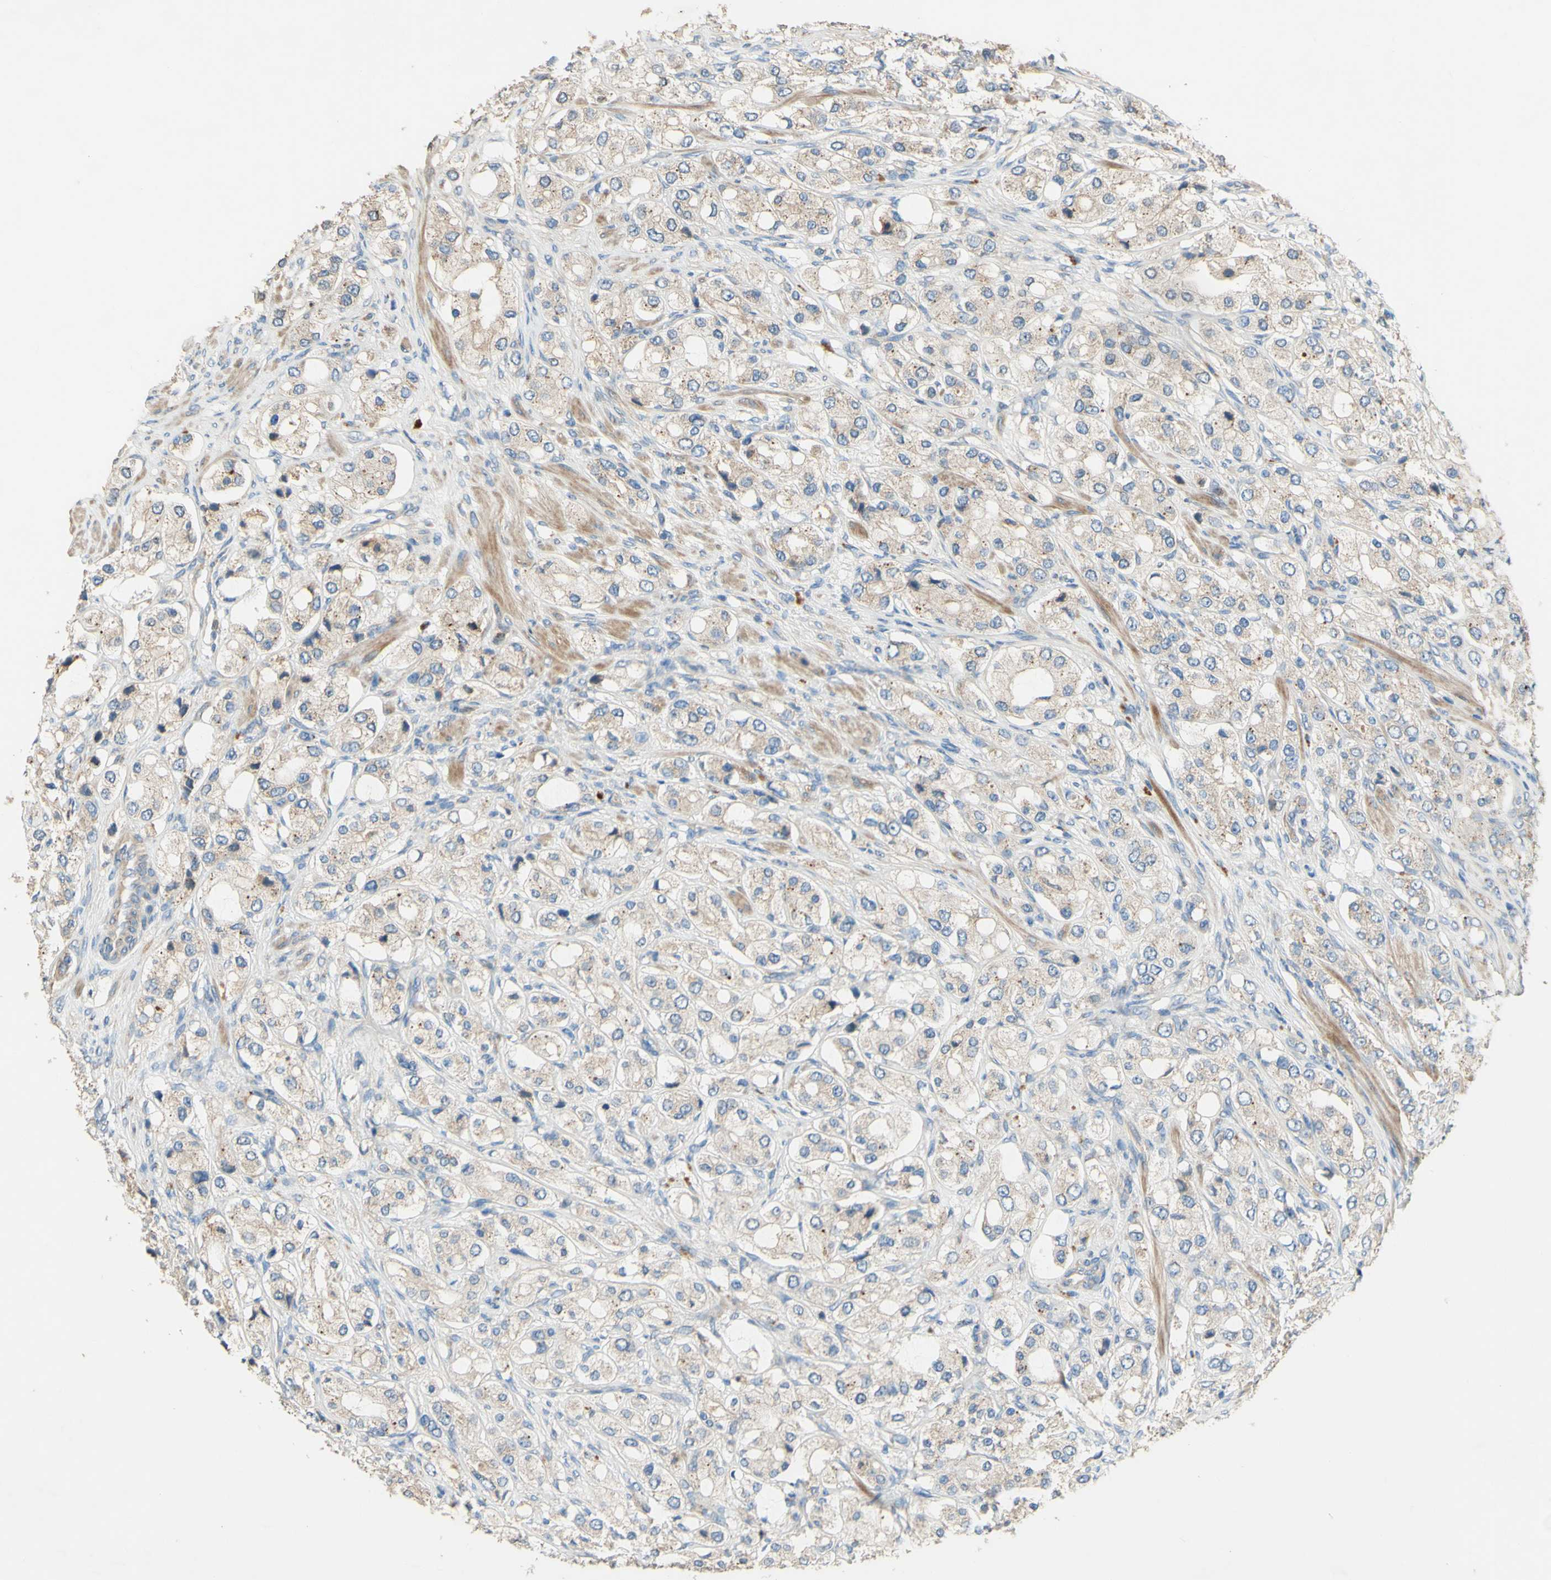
{"staining": {"intensity": "weak", "quantity": "25%-75%", "location": "cytoplasmic/membranous"}, "tissue": "prostate cancer", "cell_type": "Tumor cells", "image_type": "cancer", "snomed": [{"axis": "morphology", "description": "Adenocarcinoma, High grade"}, {"axis": "topography", "description": "Prostate"}], "caption": "A low amount of weak cytoplasmic/membranous expression is identified in approximately 25%-75% of tumor cells in prostate high-grade adenocarcinoma tissue. Immunohistochemistry stains the protein of interest in brown and the nuclei are stained blue.", "gene": "DKK3", "patient": {"sex": "male", "age": 65}}